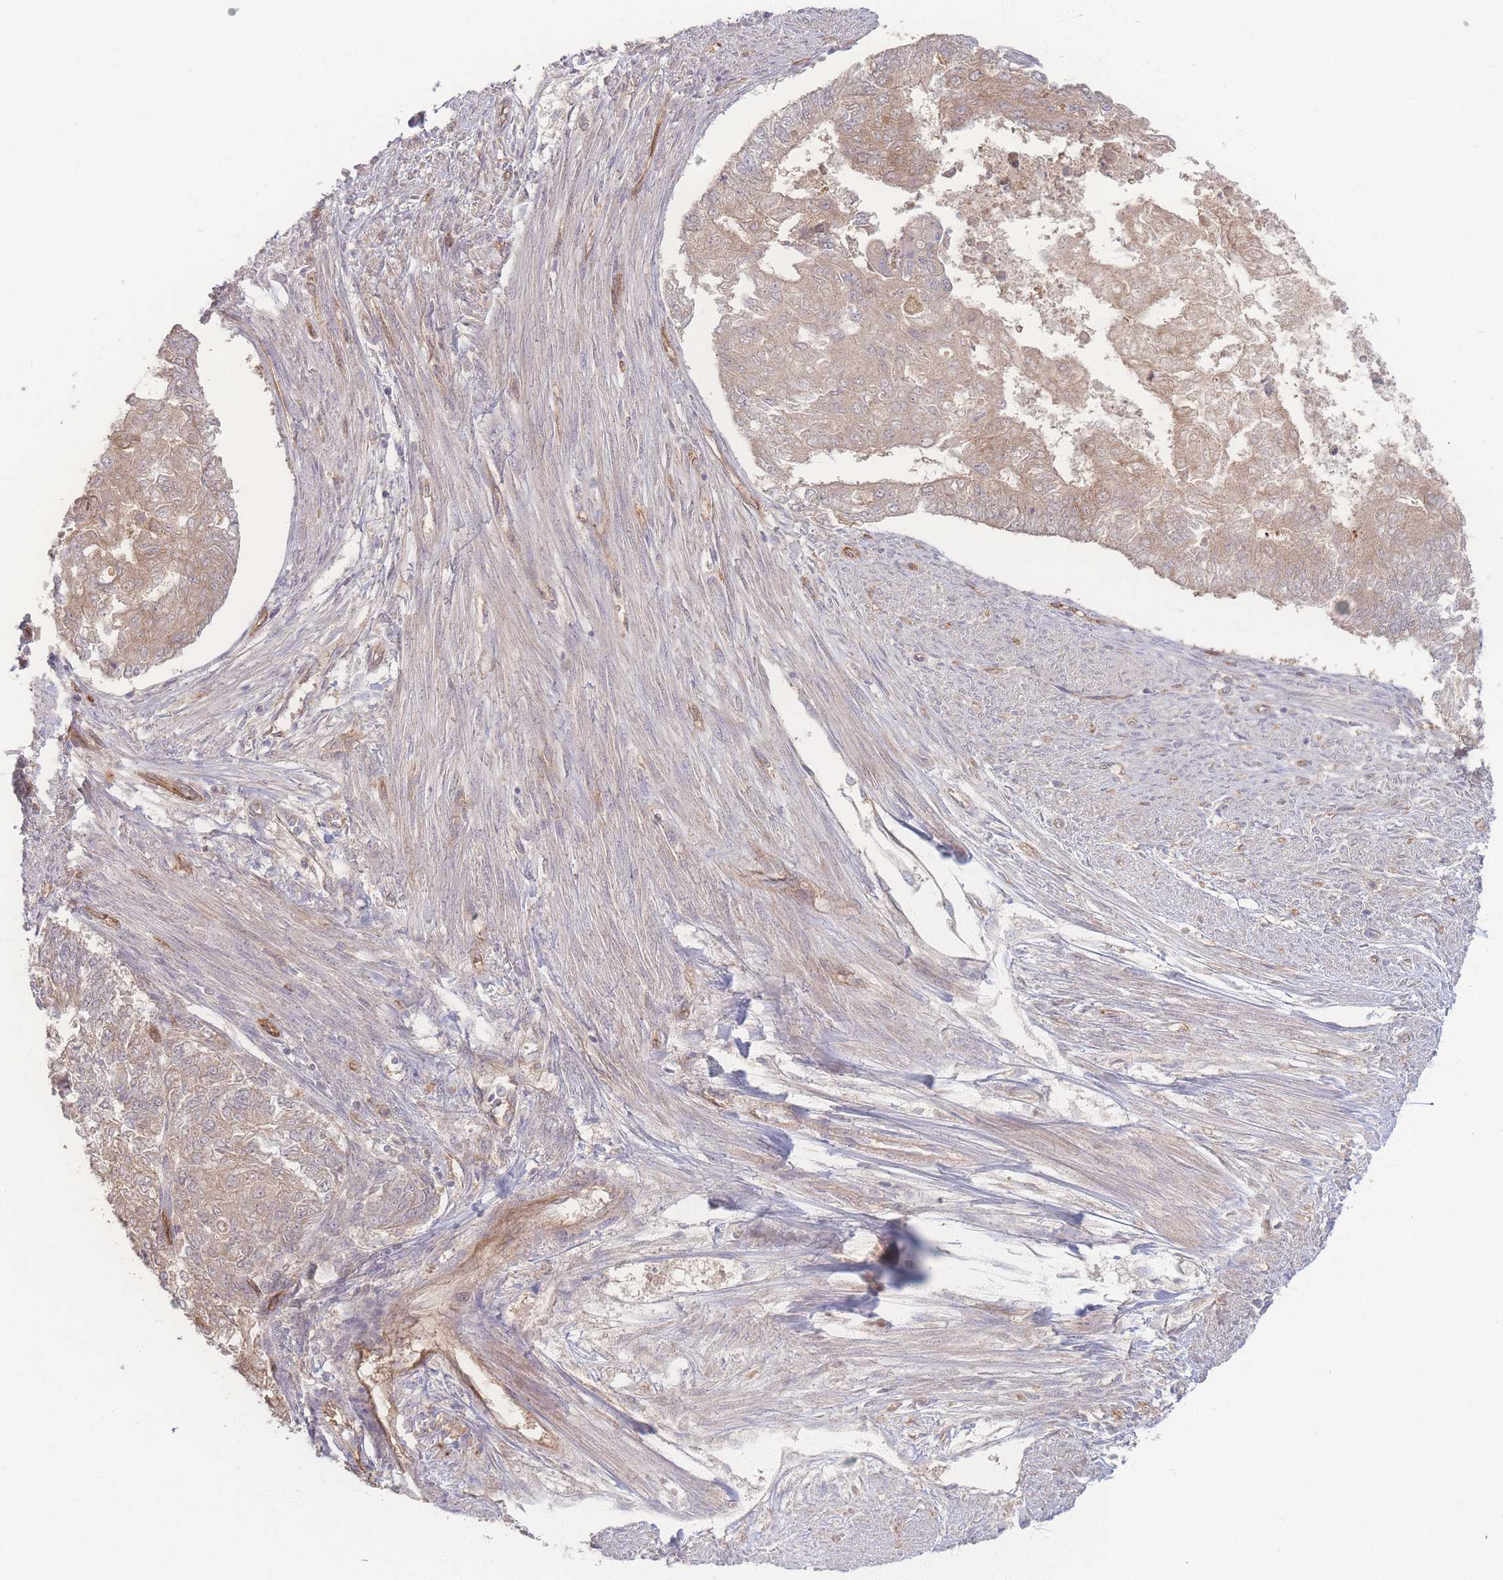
{"staining": {"intensity": "weak", "quantity": ">75%", "location": "cytoplasmic/membranous"}, "tissue": "endometrial cancer", "cell_type": "Tumor cells", "image_type": "cancer", "snomed": [{"axis": "morphology", "description": "Adenocarcinoma, NOS"}, {"axis": "topography", "description": "Endometrium"}], "caption": "A brown stain shows weak cytoplasmic/membranous positivity of a protein in human adenocarcinoma (endometrial) tumor cells. (Stains: DAB (3,3'-diaminobenzidine) in brown, nuclei in blue, Microscopy: brightfield microscopy at high magnification).", "gene": "INSR", "patient": {"sex": "female", "age": 32}}